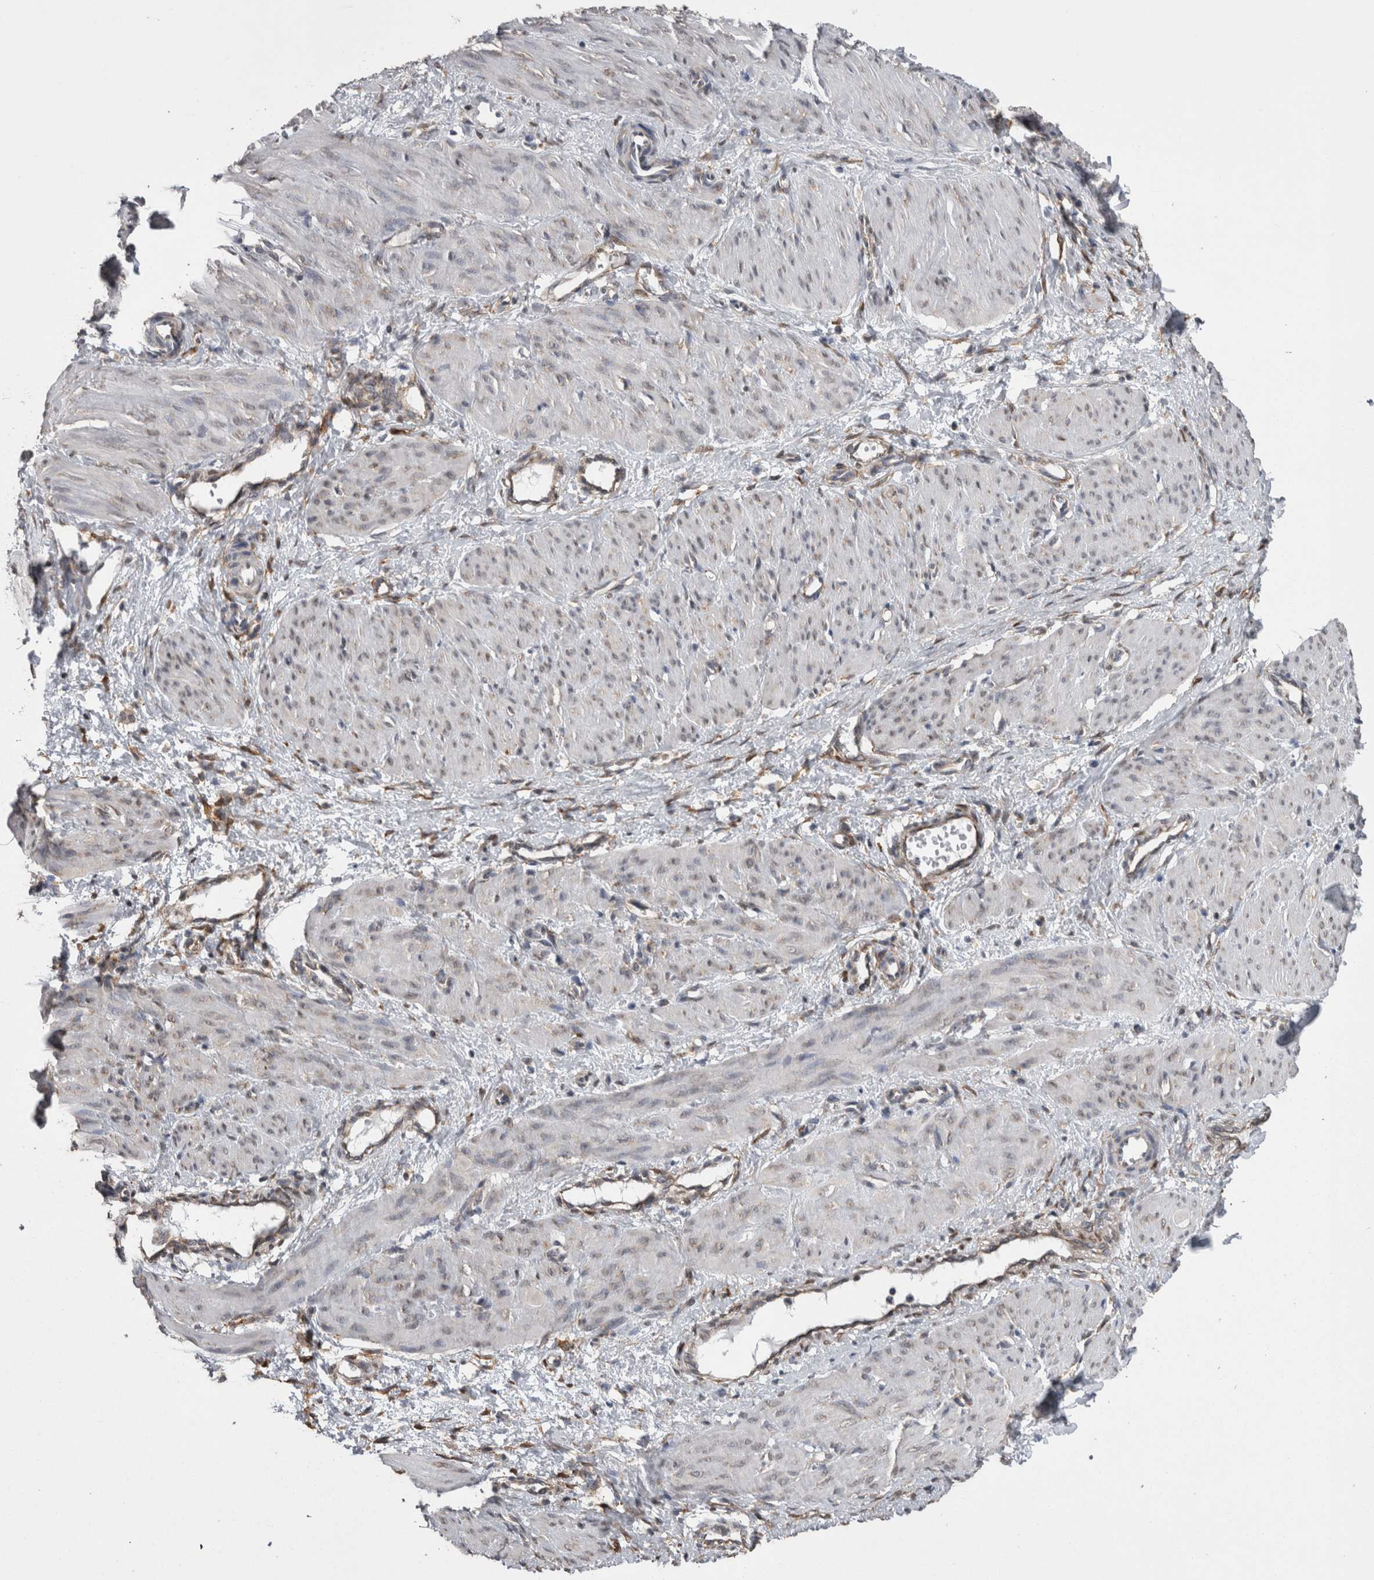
{"staining": {"intensity": "weak", "quantity": "<25%", "location": "cytoplasmic/membranous"}, "tissue": "smooth muscle", "cell_type": "Smooth muscle cells", "image_type": "normal", "snomed": [{"axis": "morphology", "description": "Normal tissue, NOS"}, {"axis": "topography", "description": "Endometrium"}], "caption": "Smooth muscle was stained to show a protein in brown. There is no significant positivity in smooth muscle cells. The staining was performed using DAB to visualize the protein expression in brown, while the nuclei were stained in blue with hematoxylin (Magnification: 20x).", "gene": "DDX6", "patient": {"sex": "female", "age": 33}}